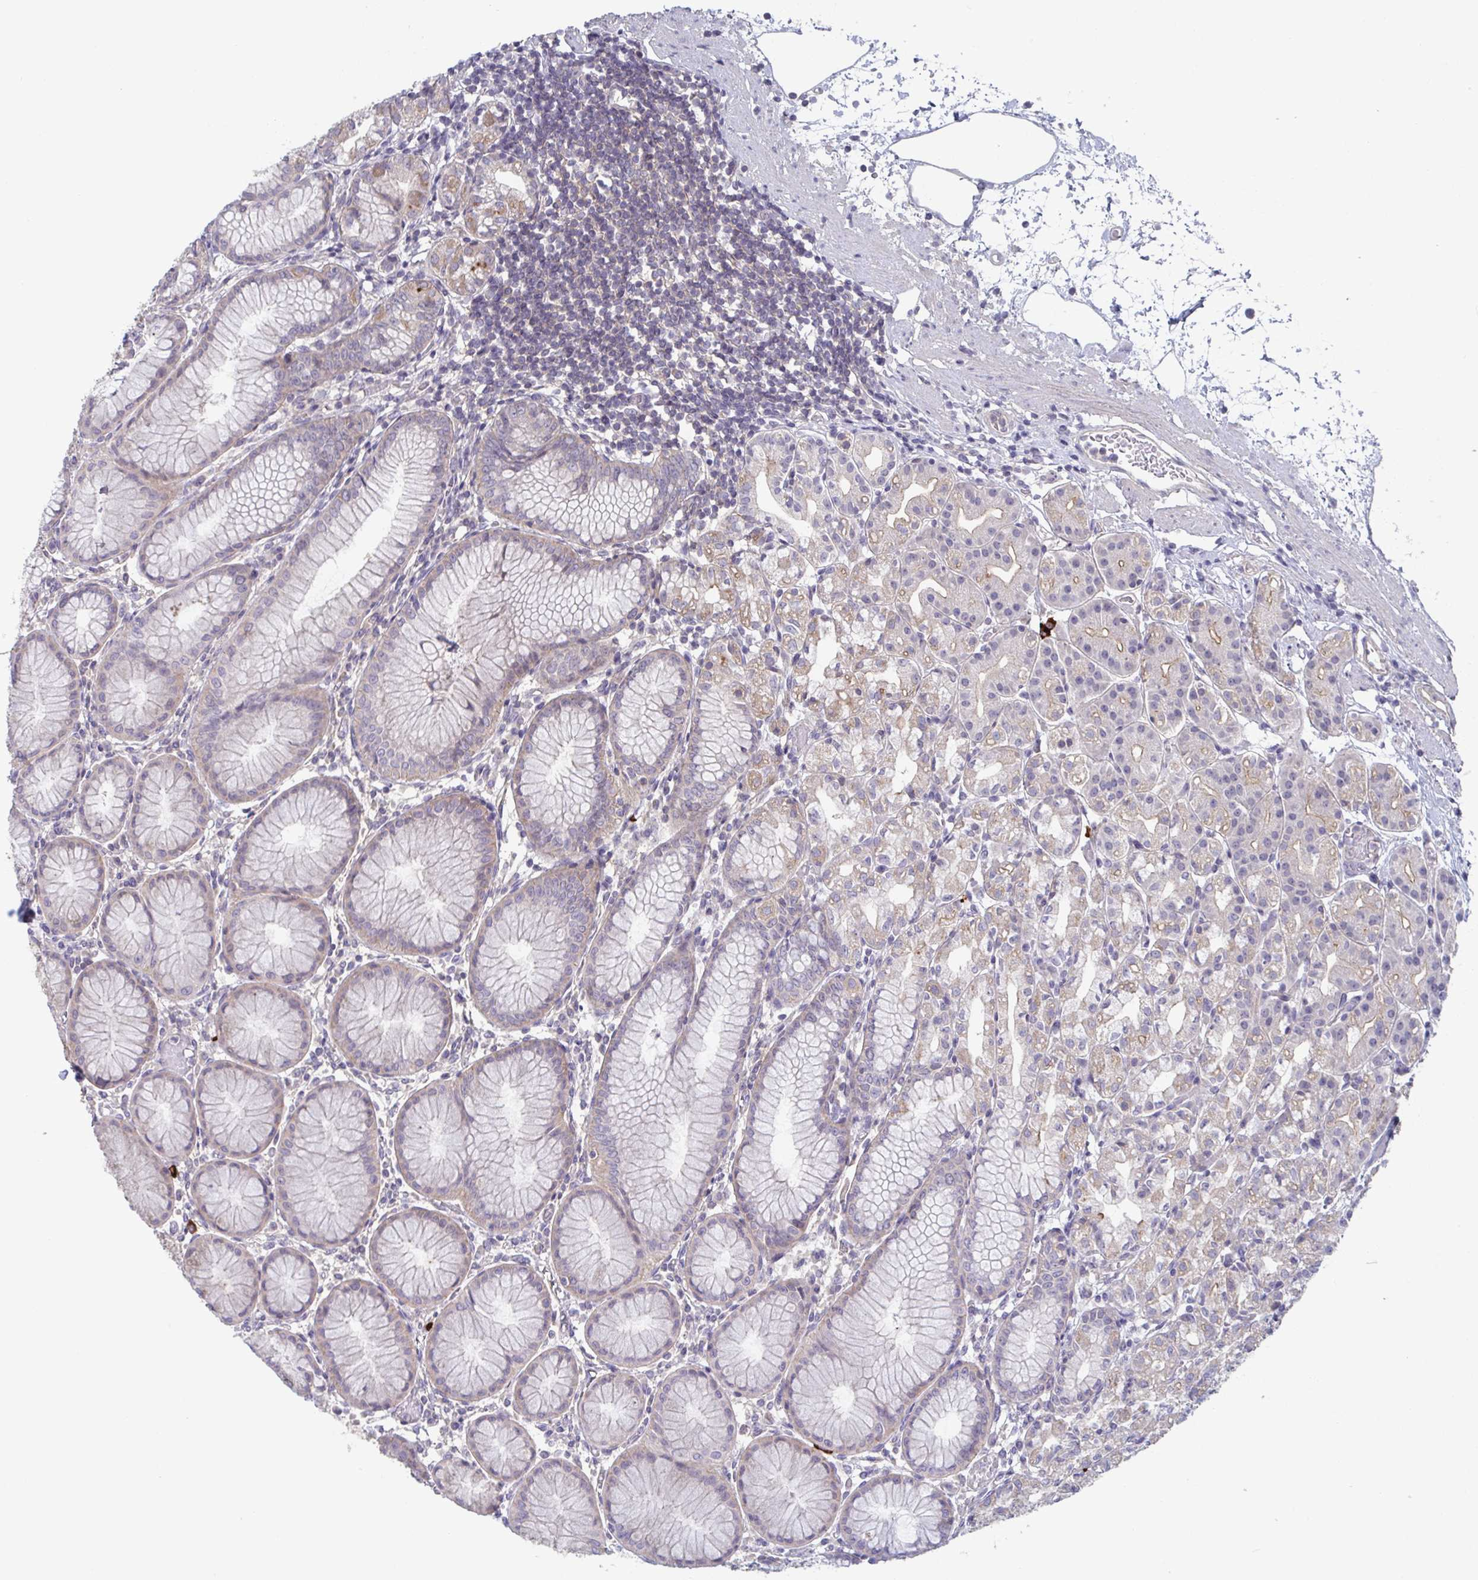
{"staining": {"intensity": "moderate", "quantity": "<25%", "location": "cytoplasmic/membranous"}, "tissue": "stomach", "cell_type": "Glandular cells", "image_type": "normal", "snomed": [{"axis": "morphology", "description": "Normal tissue, NOS"}, {"axis": "topography", "description": "Stomach"}], "caption": "Immunohistochemistry staining of normal stomach, which shows low levels of moderate cytoplasmic/membranous staining in about <25% of glandular cells indicating moderate cytoplasmic/membranous protein staining. The staining was performed using DAB (brown) for protein detection and nuclei were counterstained in hematoxylin (blue).", "gene": "STK26", "patient": {"sex": "female", "age": 57}}